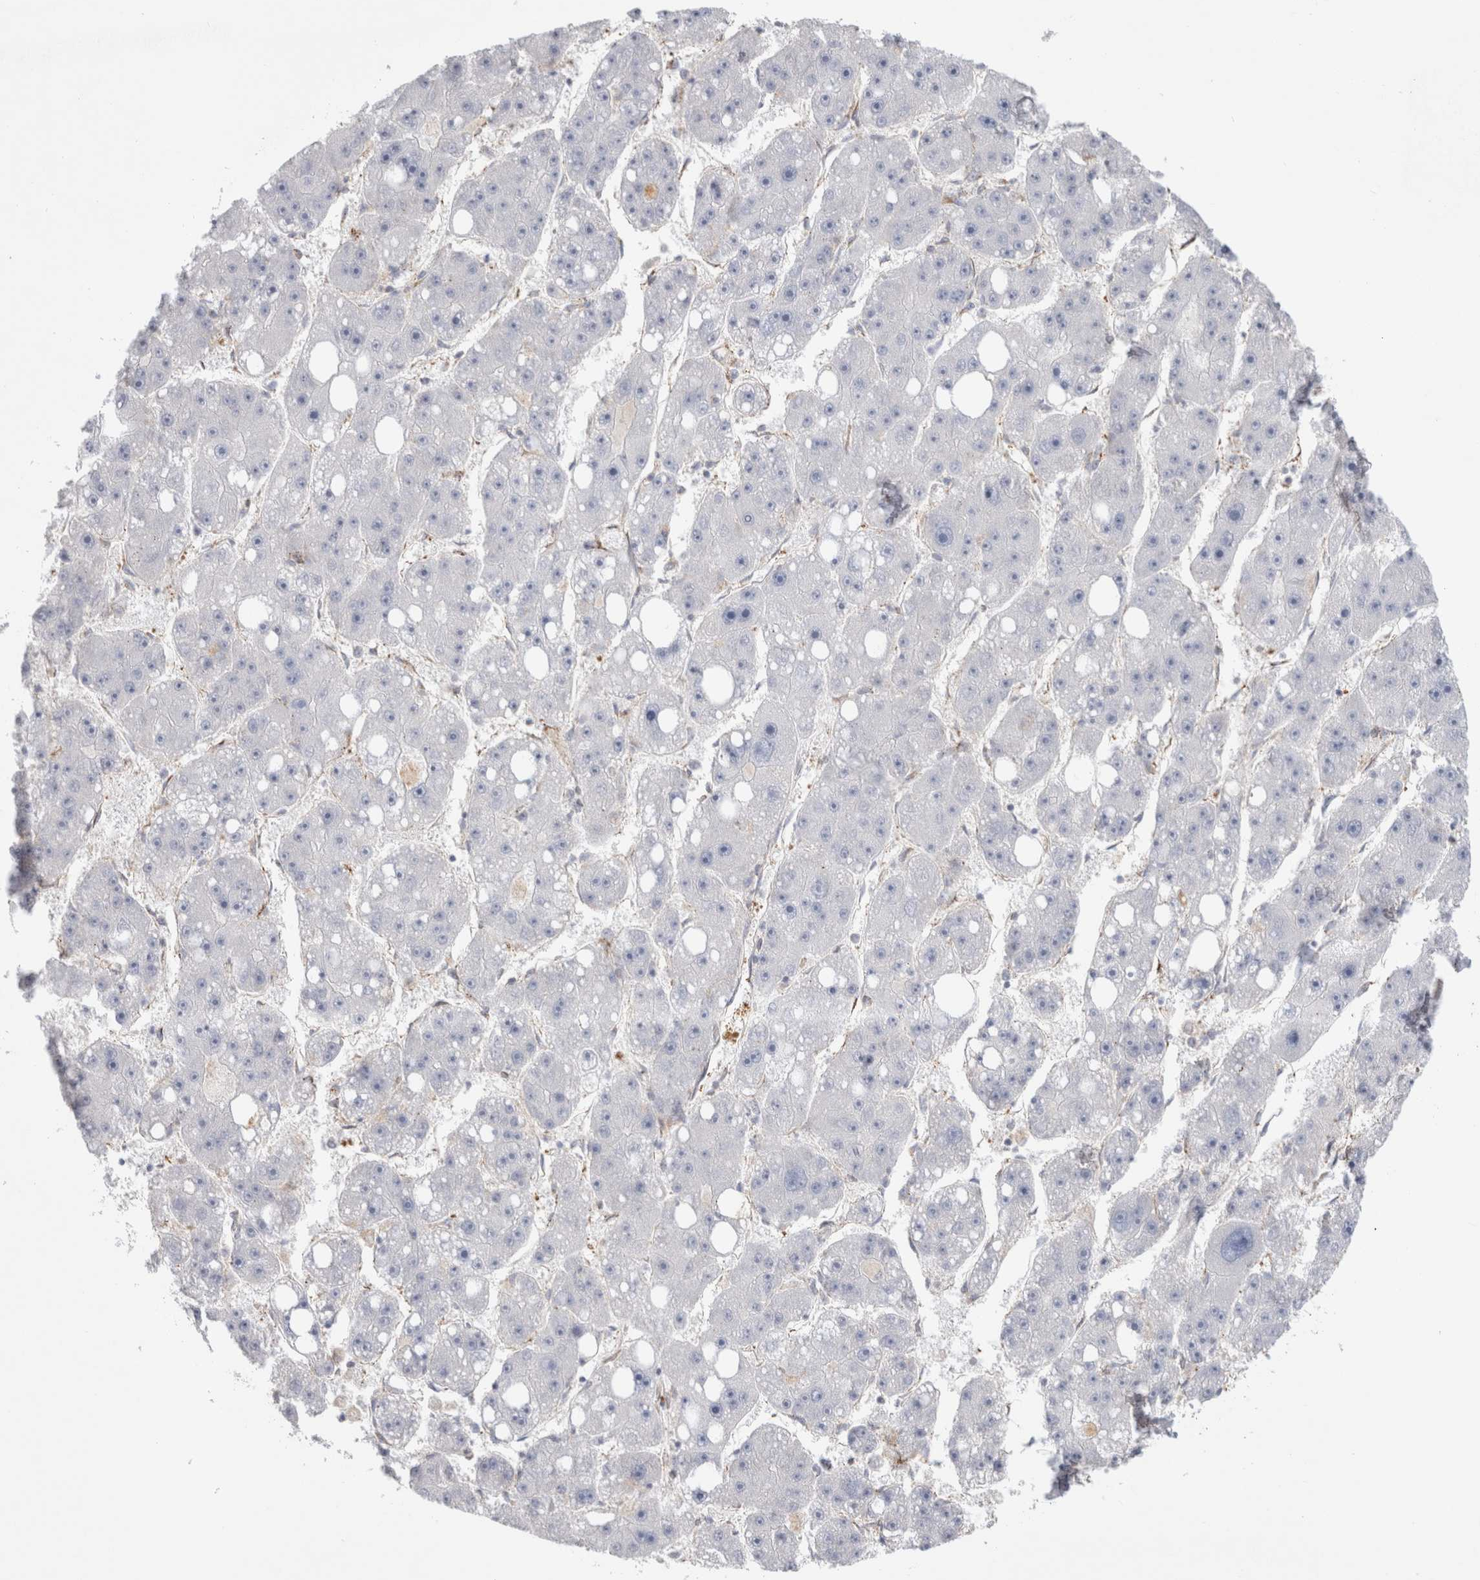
{"staining": {"intensity": "negative", "quantity": "none", "location": "none"}, "tissue": "liver cancer", "cell_type": "Tumor cells", "image_type": "cancer", "snomed": [{"axis": "morphology", "description": "Carcinoma, Hepatocellular, NOS"}, {"axis": "topography", "description": "Liver"}], "caption": "A micrograph of human hepatocellular carcinoma (liver) is negative for staining in tumor cells.", "gene": "CNPY4", "patient": {"sex": "female", "age": 61}}